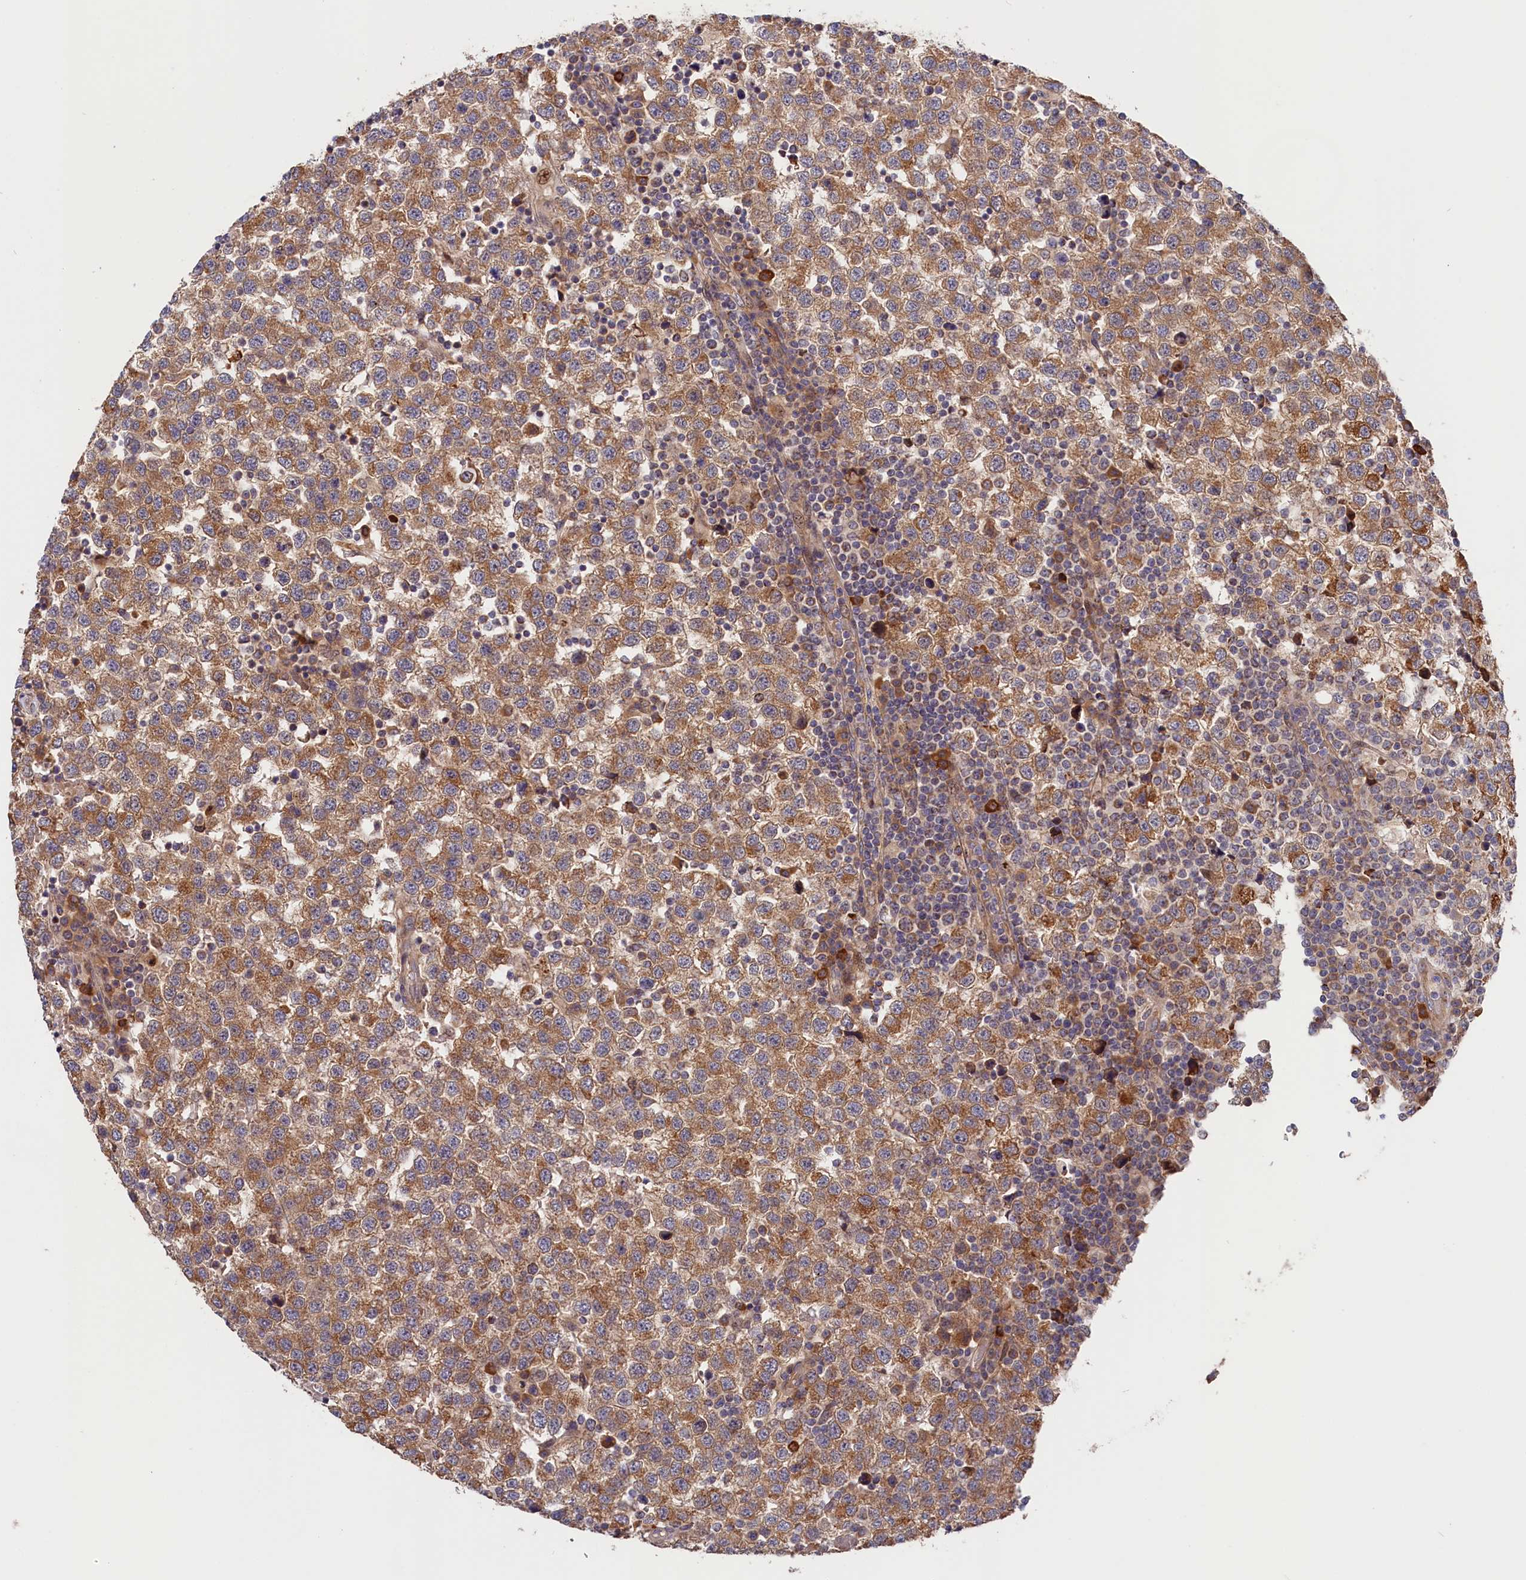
{"staining": {"intensity": "moderate", "quantity": ">75%", "location": "cytoplasmic/membranous"}, "tissue": "testis cancer", "cell_type": "Tumor cells", "image_type": "cancer", "snomed": [{"axis": "morphology", "description": "Seminoma, NOS"}, {"axis": "topography", "description": "Testis"}], "caption": "Brown immunohistochemical staining in seminoma (testis) reveals moderate cytoplasmic/membranous positivity in approximately >75% of tumor cells. (DAB (3,3'-diaminobenzidine) IHC, brown staining for protein, blue staining for nuclei).", "gene": "CEP44", "patient": {"sex": "male", "age": 34}}